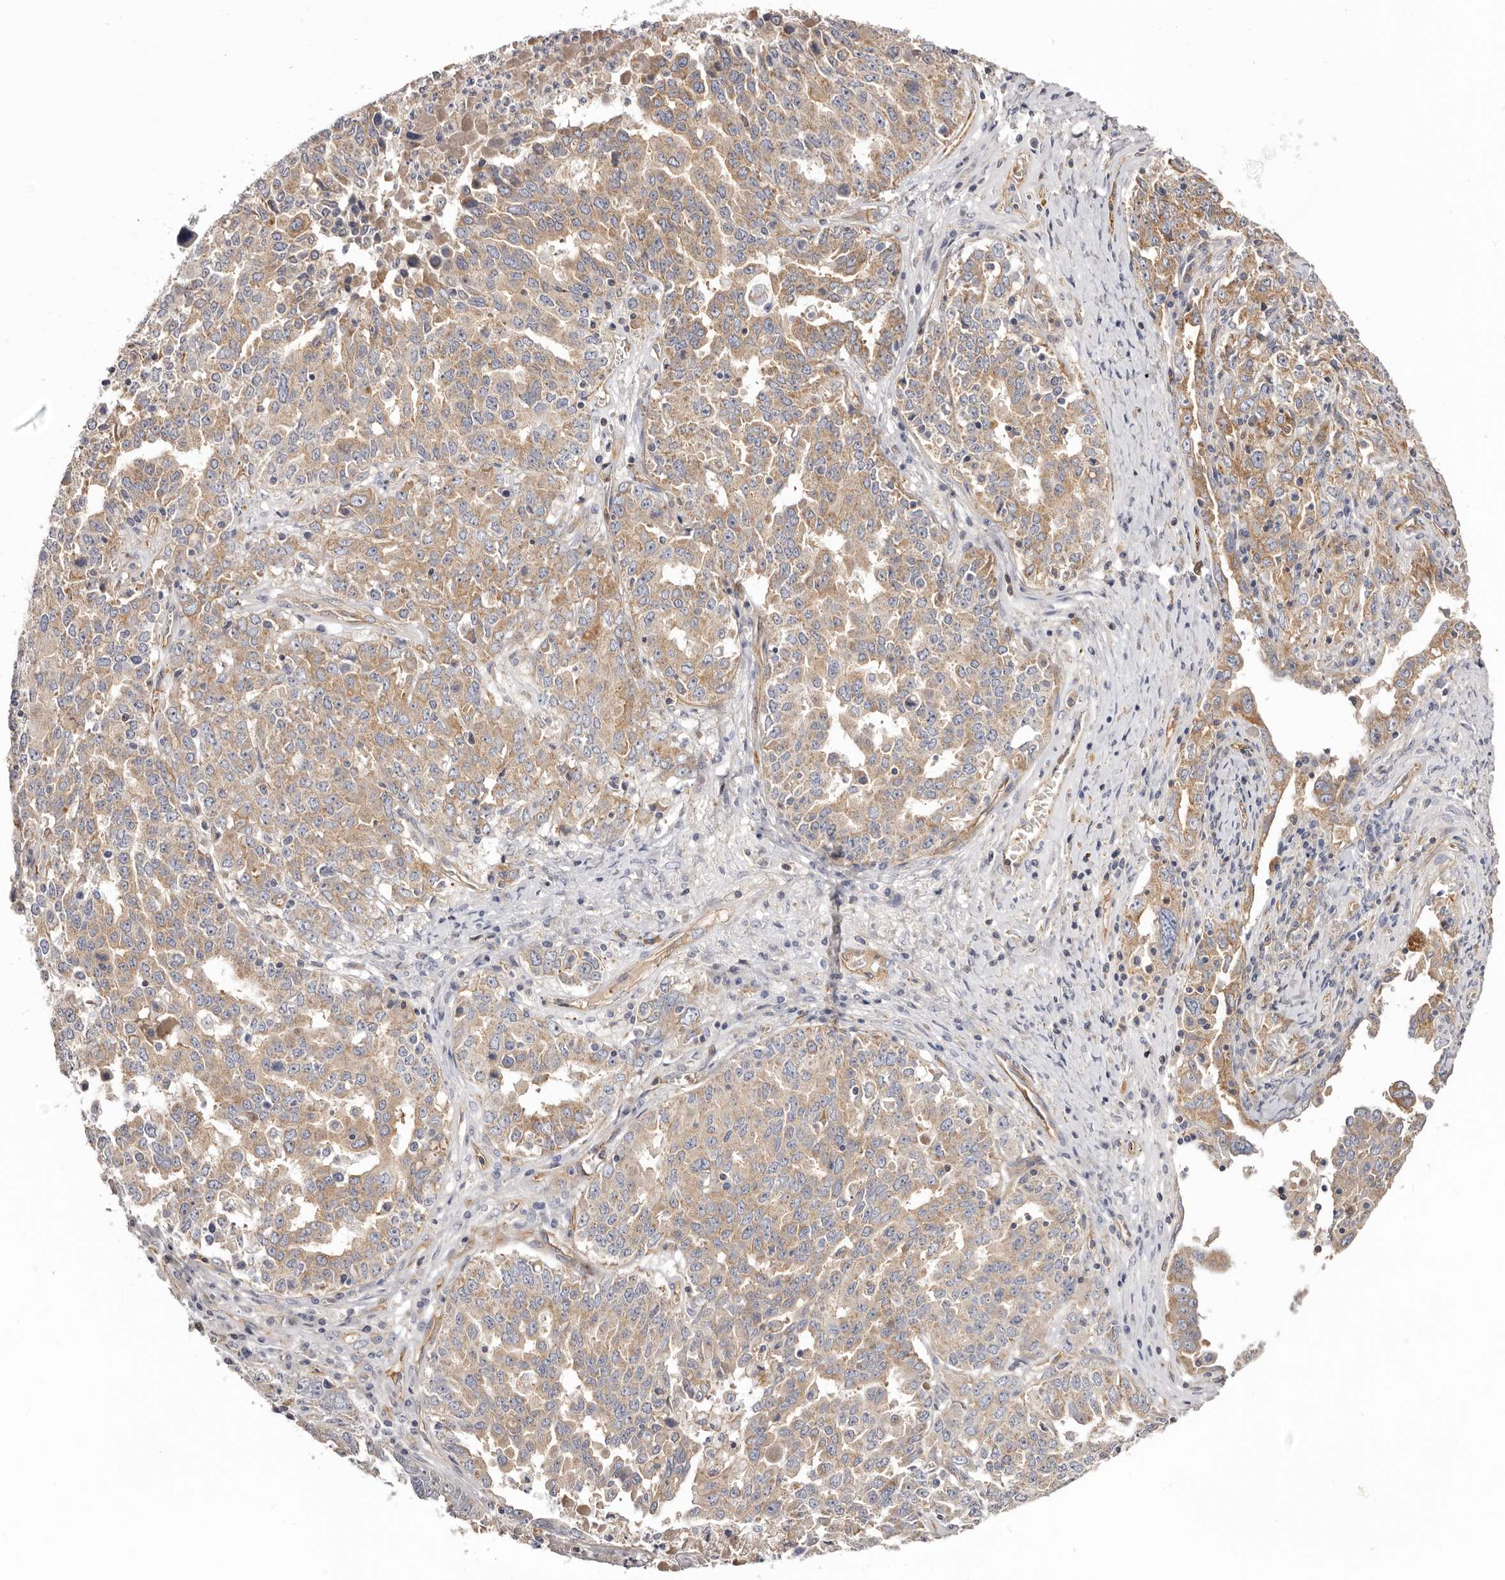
{"staining": {"intensity": "strong", "quantity": "25%-75%", "location": "cytoplasmic/membranous"}, "tissue": "ovarian cancer", "cell_type": "Tumor cells", "image_type": "cancer", "snomed": [{"axis": "morphology", "description": "Carcinoma, endometroid"}, {"axis": "topography", "description": "Ovary"}], "caption": "Ovarian endometroid carcinoma stained with immunohistochemistry (IHC) demonstrates strong cytoplasmic/membranous staining in about 25%-75% of tumor cells. Immunohistochemistry stains the protein in brown and the nuclei are stained blue.", "gene": "DMRT2", "patient": {"sex": "female", "age": 62}}